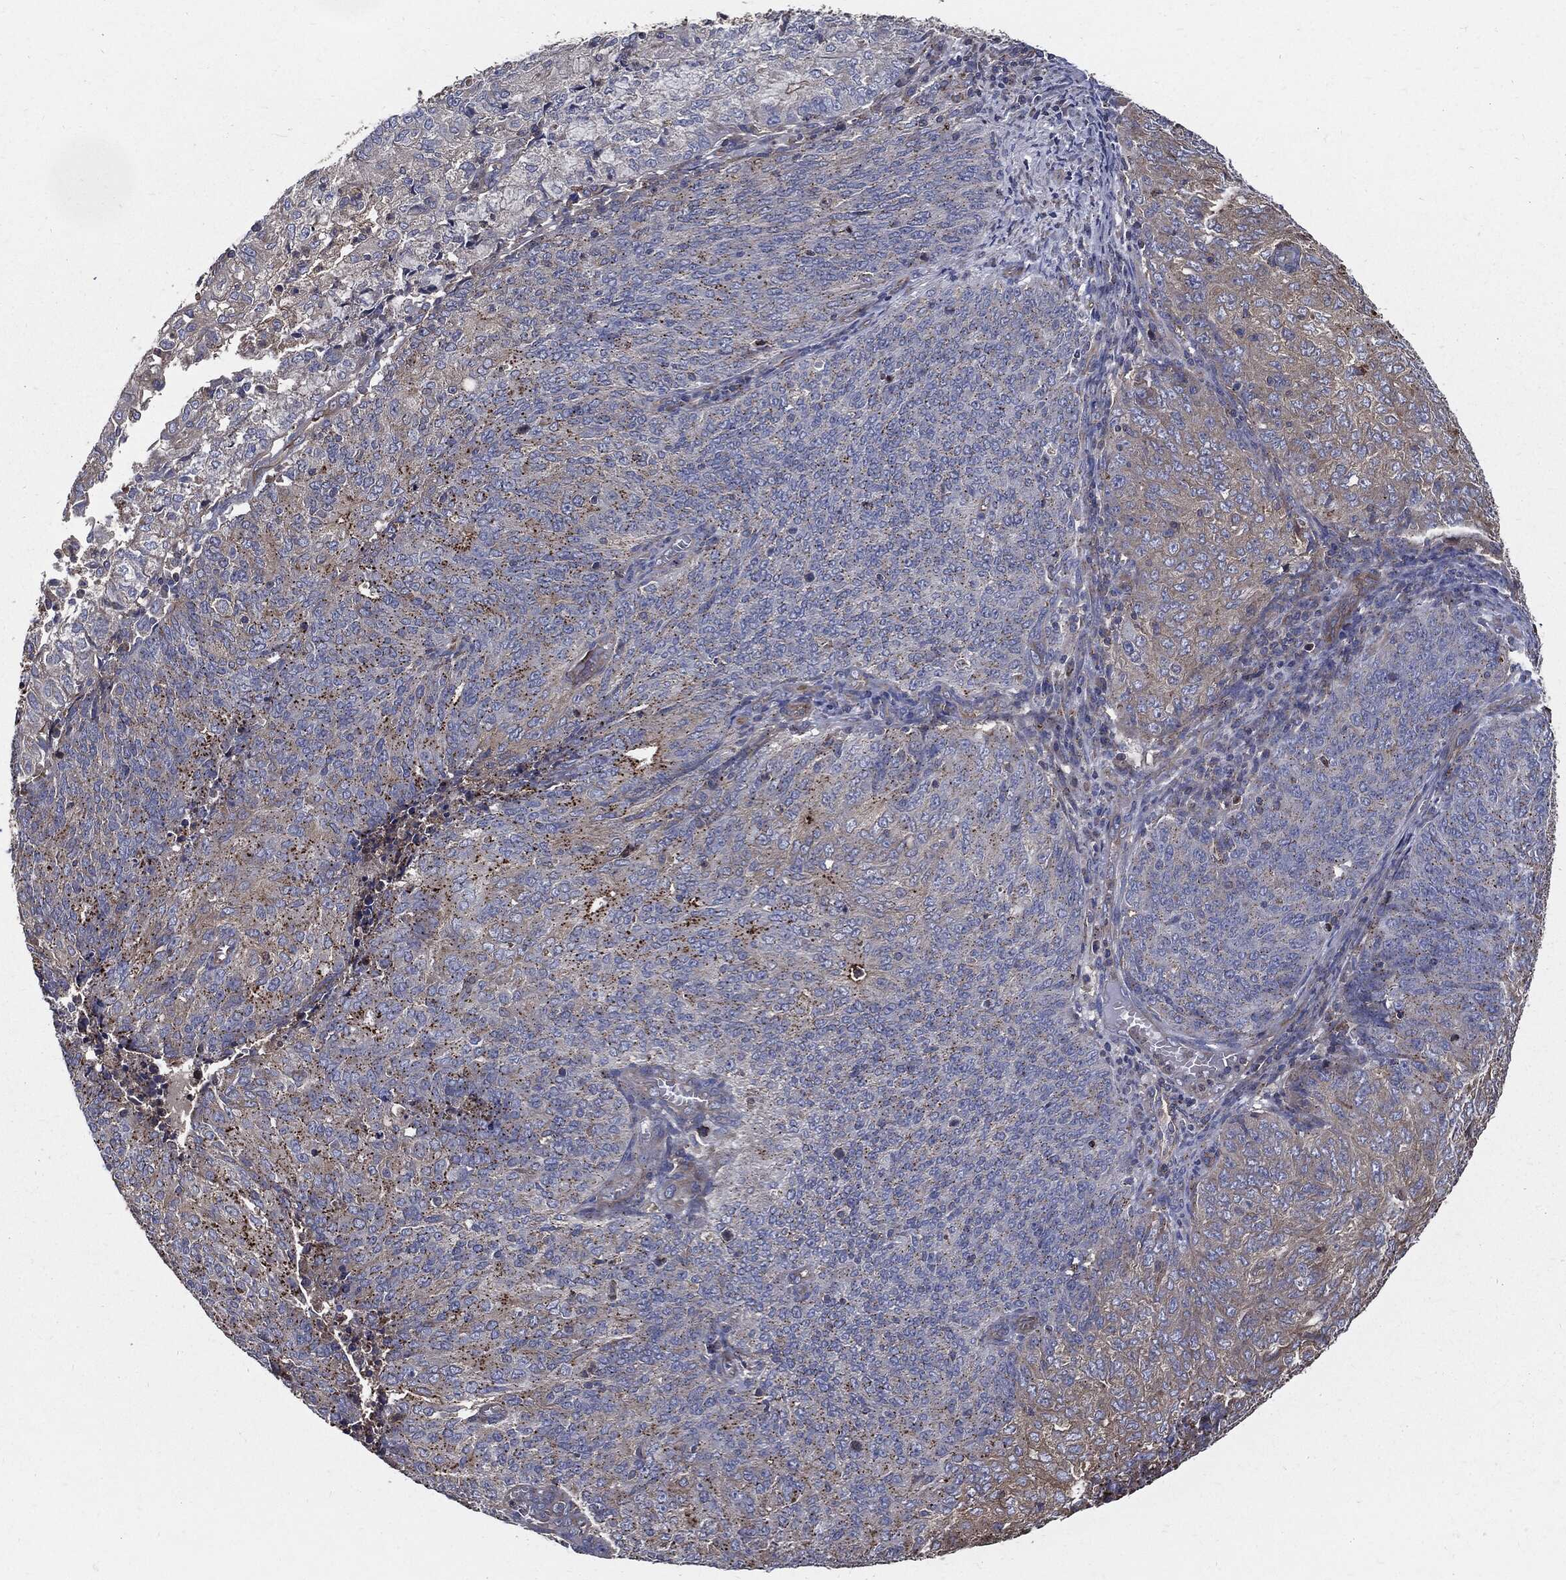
{"staining": {"intensity": "moderate", "quantity": "<25%", "location": "cytoplasmic/membranous"}, "tissue": "endometrial cancer", "cell_type": "Tumor cells", "image_type": "cancer", "snomed": [{"axis": "morphology", "description": "Adenocarcinoma, NOS"}, {"axis": "topography", "description": "Endometrium"}], "caption": "Endometrial cancer (adenocarcinoma) stained with DAB immunohistochemistry displays low levels of moderate cytoplasmic/membranous positivity in about <25% of tumor cells.", "gene": "PDCD6IP", "patient": {"sex": "female", "age": 82}}